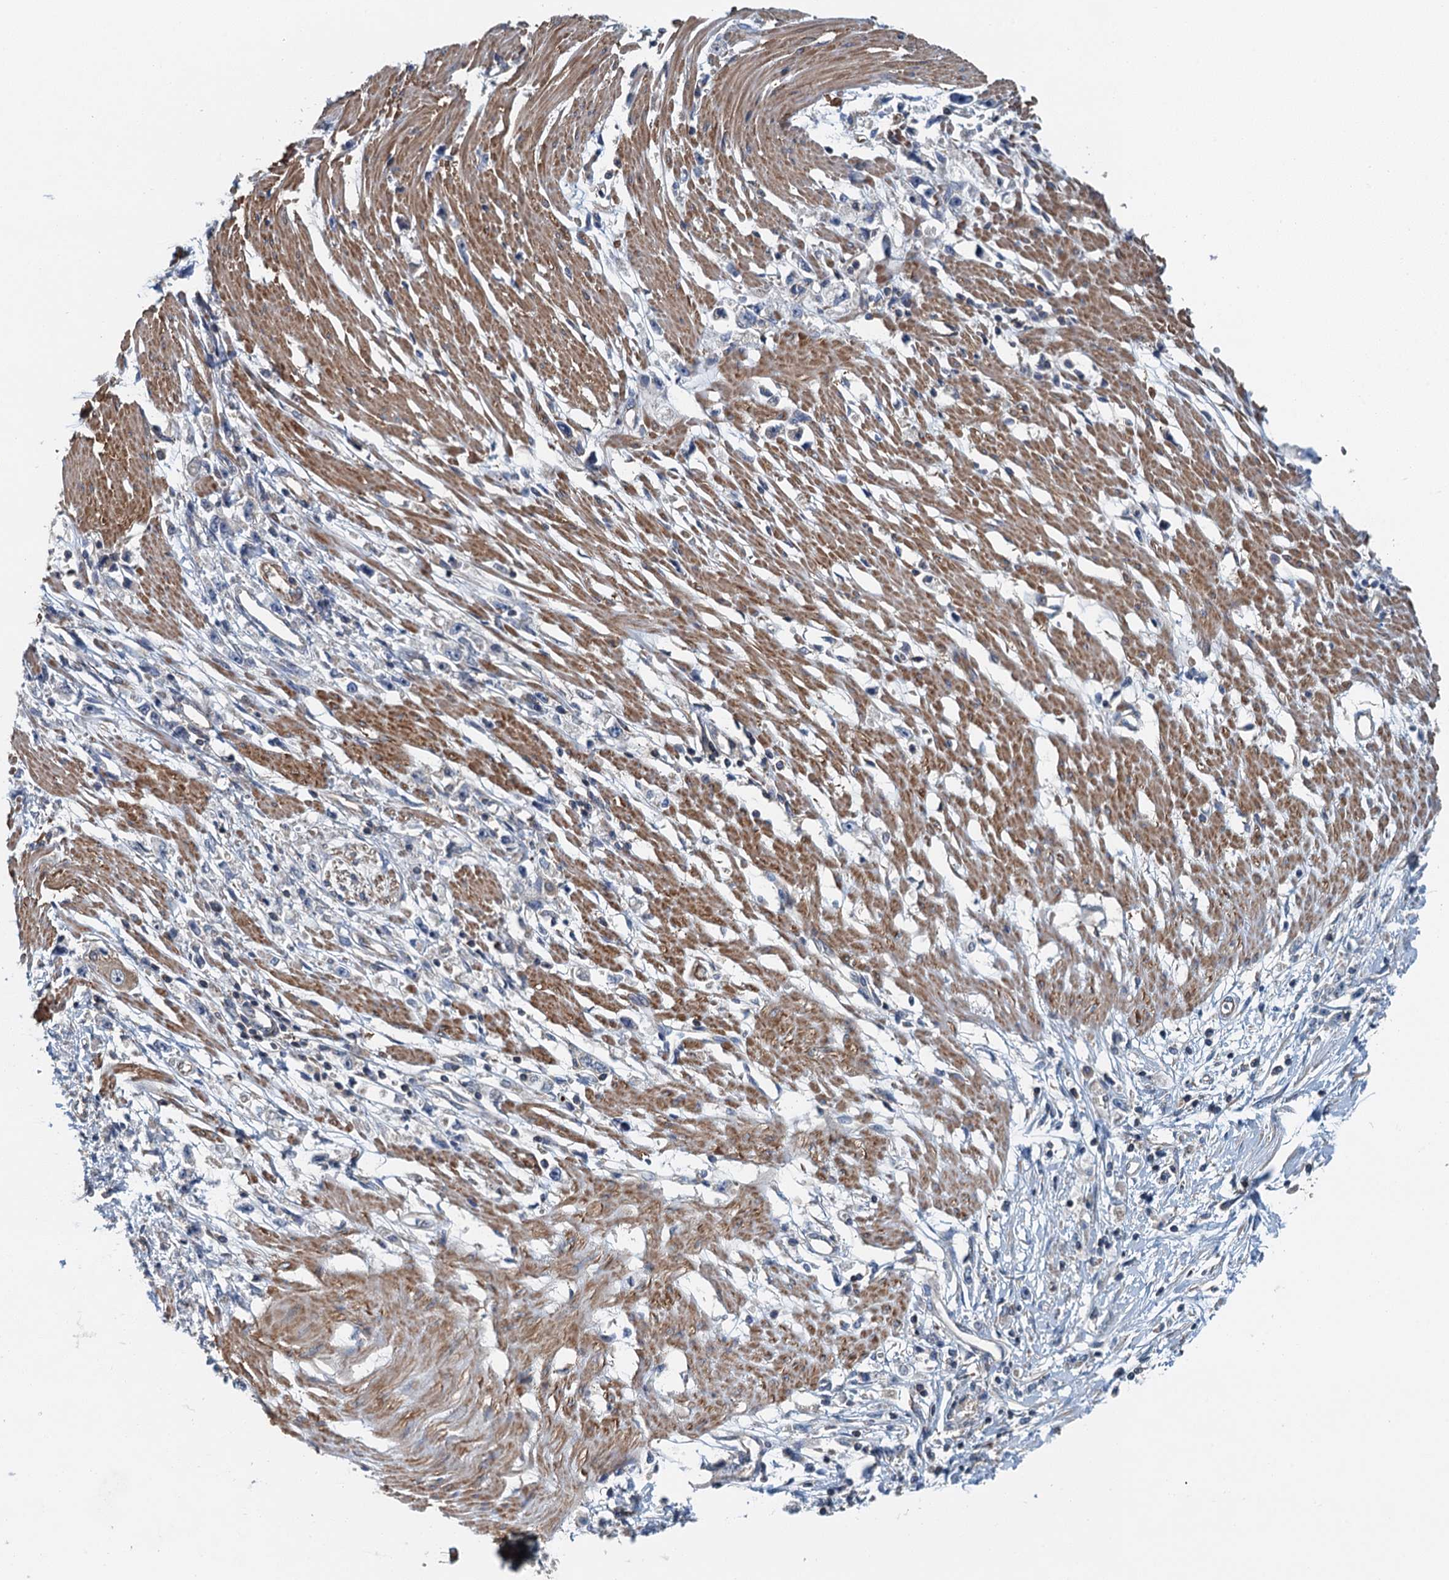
{"staining": {"intensity": "negative", "quantity": "none", "location": "none"}, "tissue": "stomach cancer", "cell_type": "Tumor cells", "image_type": "cancer", "snomed": [{"axis": "morphology", "description": "Adenocarcinoma, NOS"}, {"axis": "topography", "description": "Stomach"}], "caption": "There is no significant staining in tumor cells of stomach adenocarcinoma.", "gene": "PPP1R14D", "patient": {"sex": "female", "age": 59}}